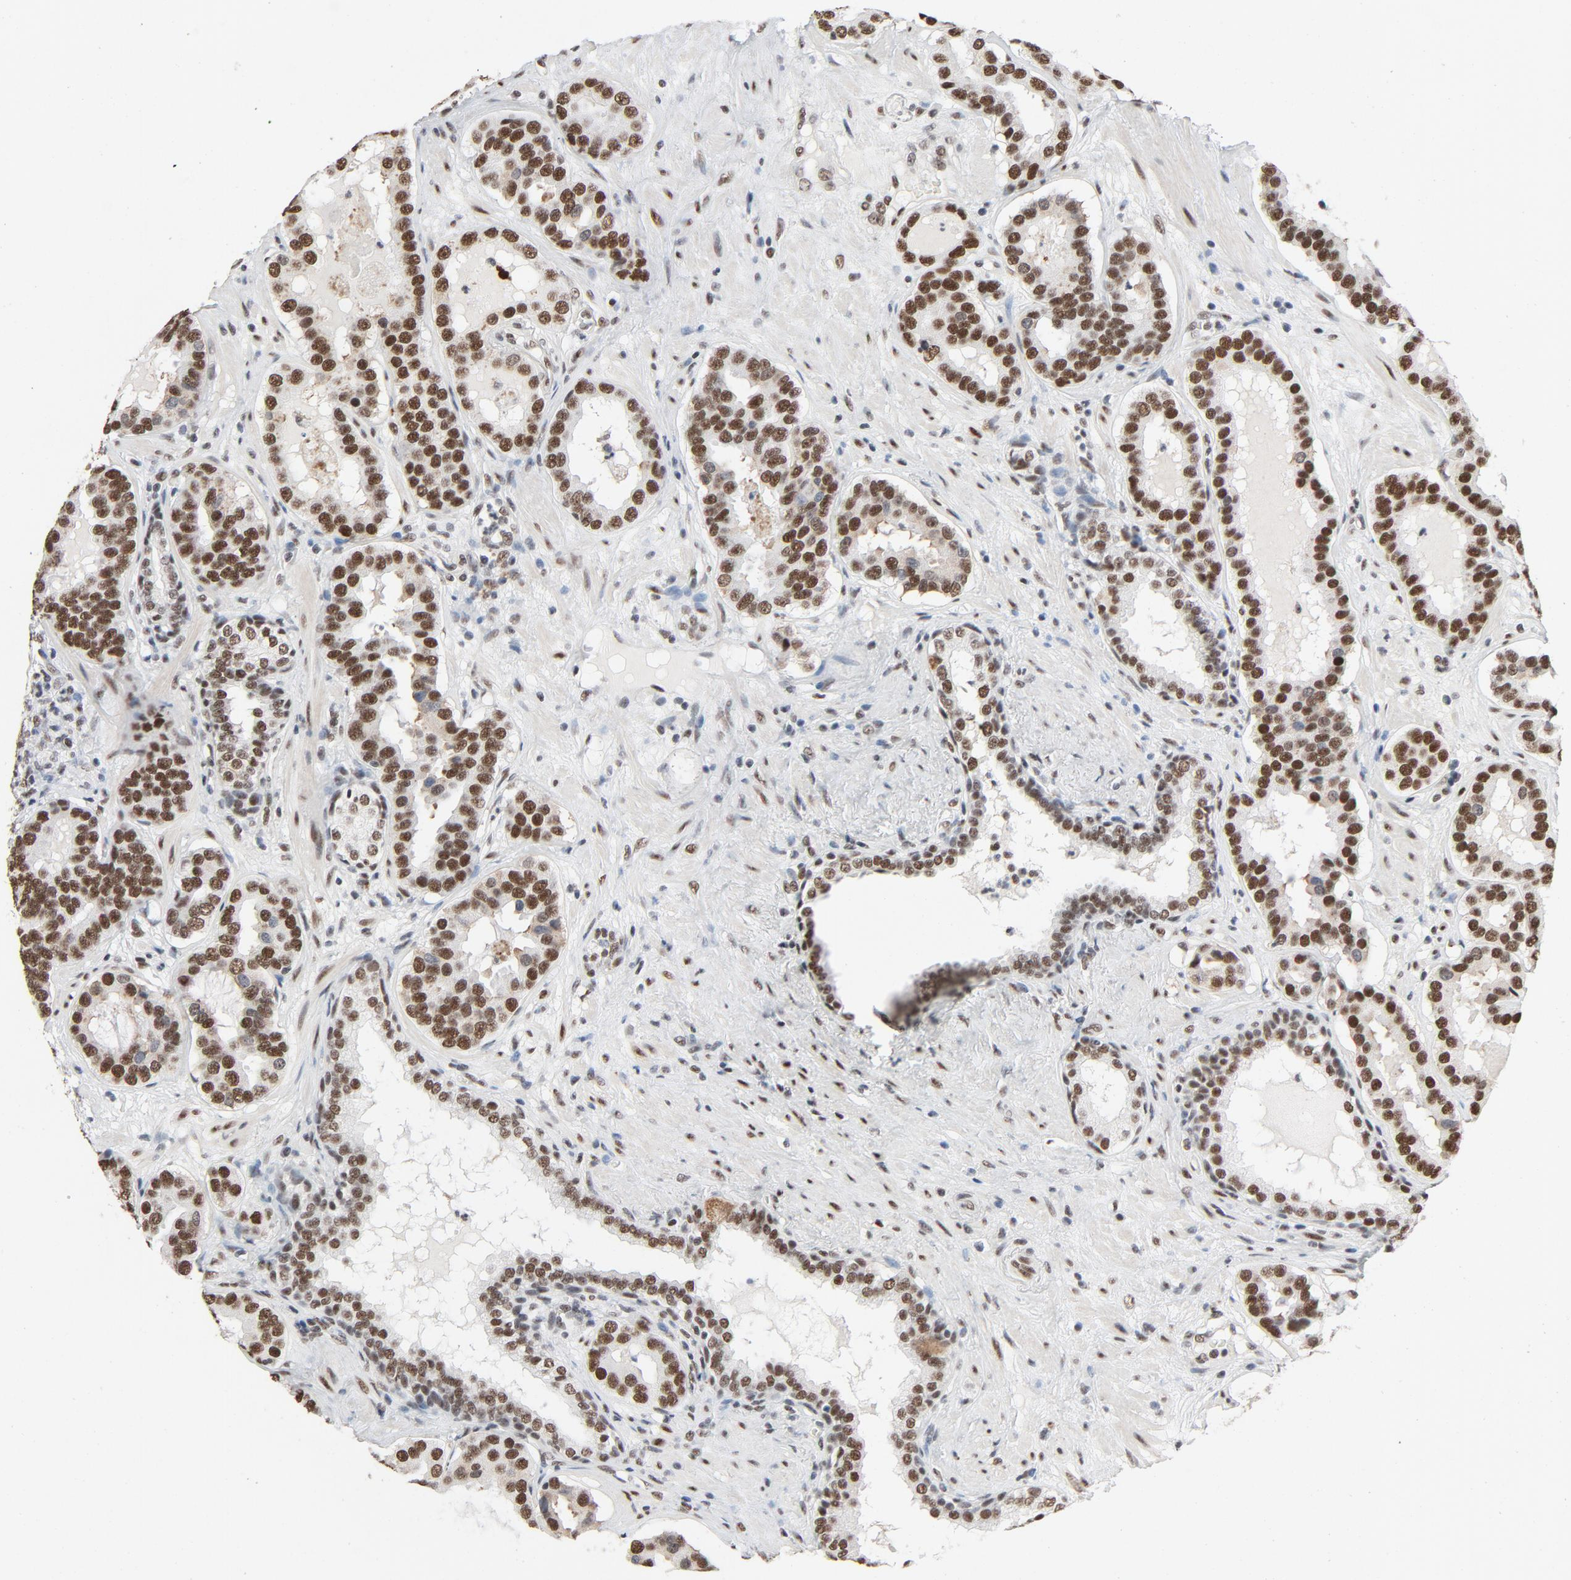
{"staining": {"intensity": "moderate", "quantity": ">75%", "location": "nuclear"}, "tissue": "prostate cancer", "cell_type": "Tumor cells", "image_type": "cancer", "snomed": [{"axis": "morphology", "description": "Adenocarcinoma, Low grade"}, {"axis": "topography", "description": "Prostate"}], "caption": "Protein positivity by immunohistochemistry (IHC) displays moderate nuclear staining in about >75% of tumor cells in prostate cancer.", "gene": "MRE11", "patient": {"sex": "male", "age": 59}}